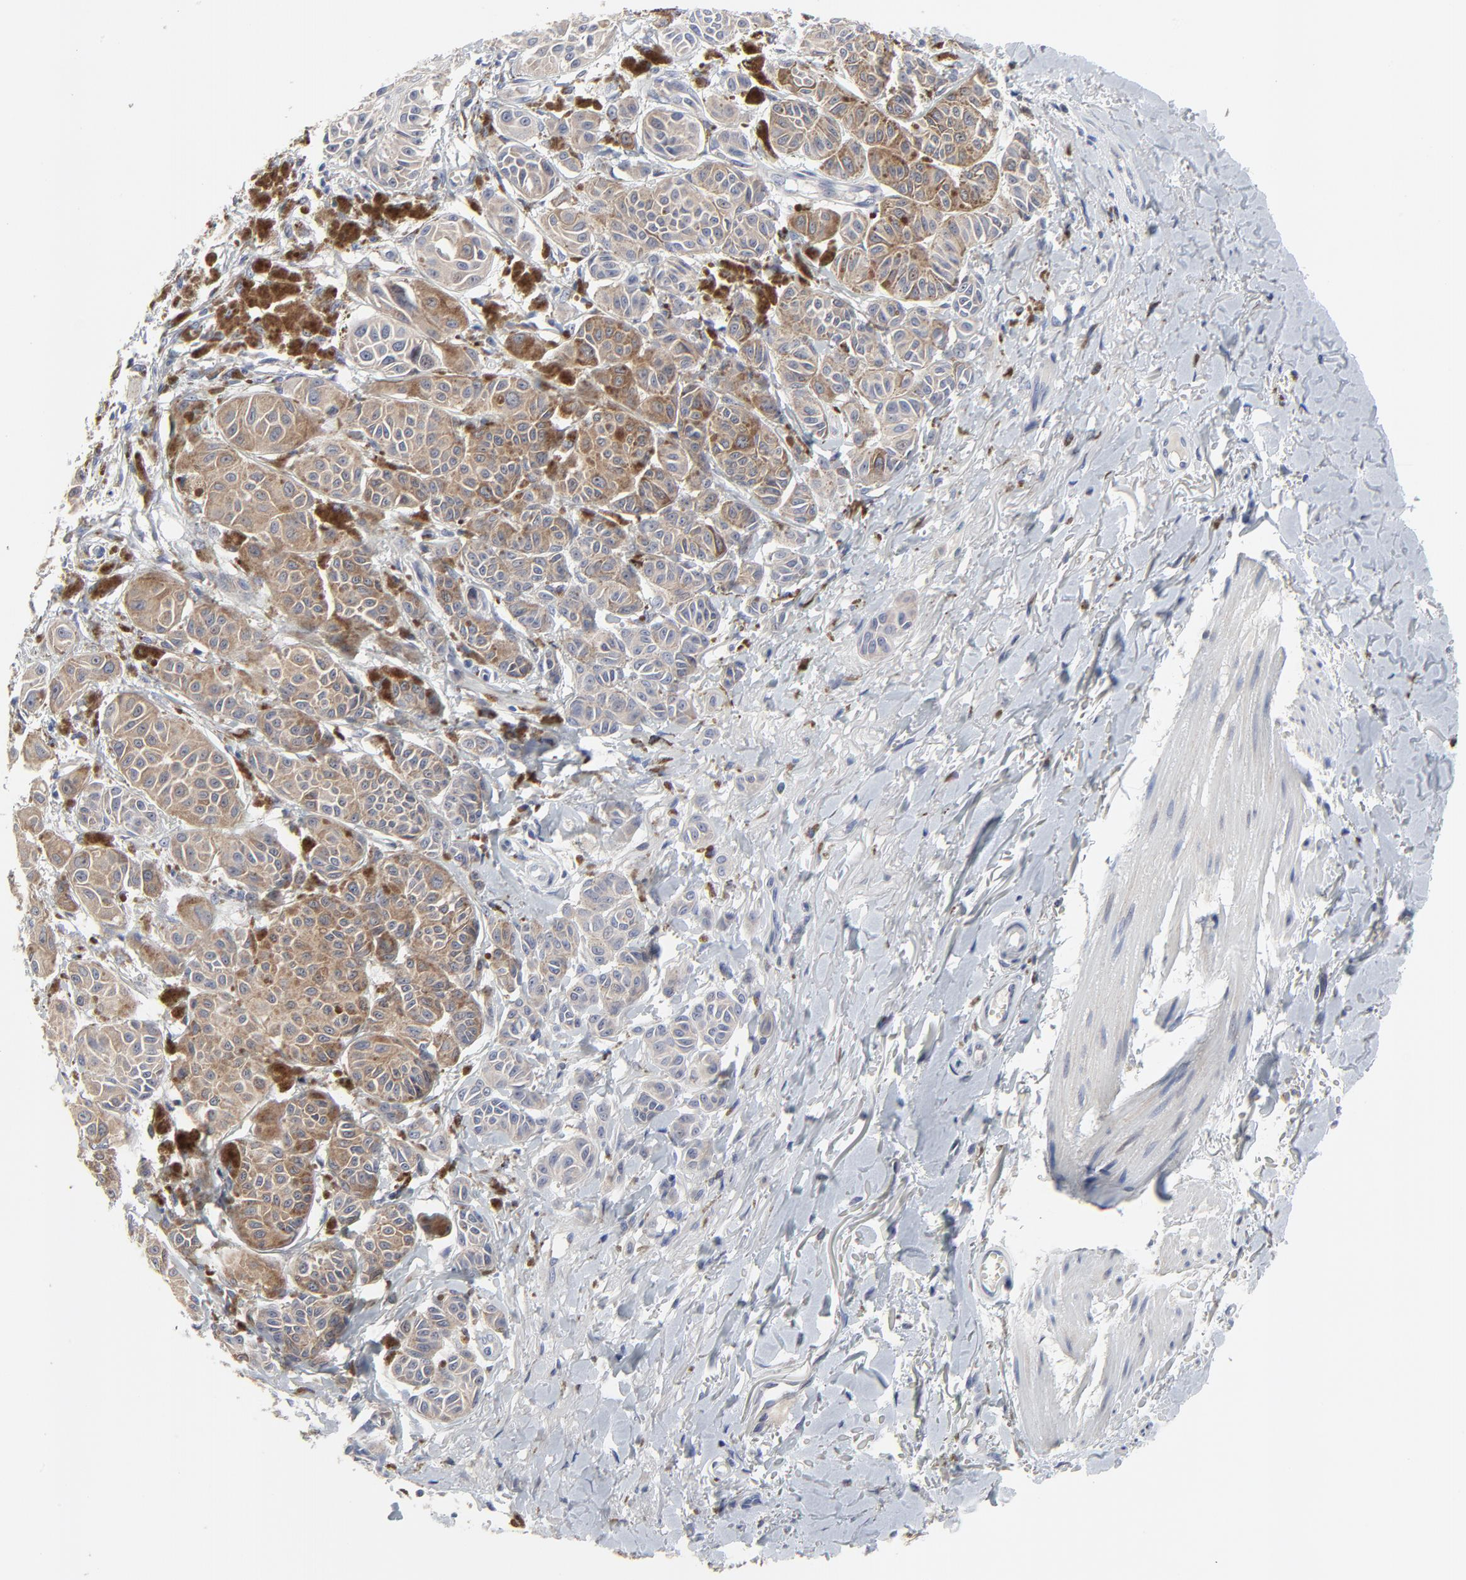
{"staining": {"intensity": "moderate", "quantity": "25%-75%", "location": "cytoplasmic/membranous"}, "tissue": "melanoma", "cell_type": "Tumor cells", "image_type": "cancer", "snomed": [{"axis": "morphology", "description": "Malignant melanoma, NOS"}, {"axis": "topography", "description": "Skin"}], "caption": "Protein expression analysis of human malignant melanoma reveals moderate cytoplasmic/membranous positivity in about 25%-75% of tumor cells.", "gene": "NLGN3", "patient": {"sex": "male", "age": 76}}